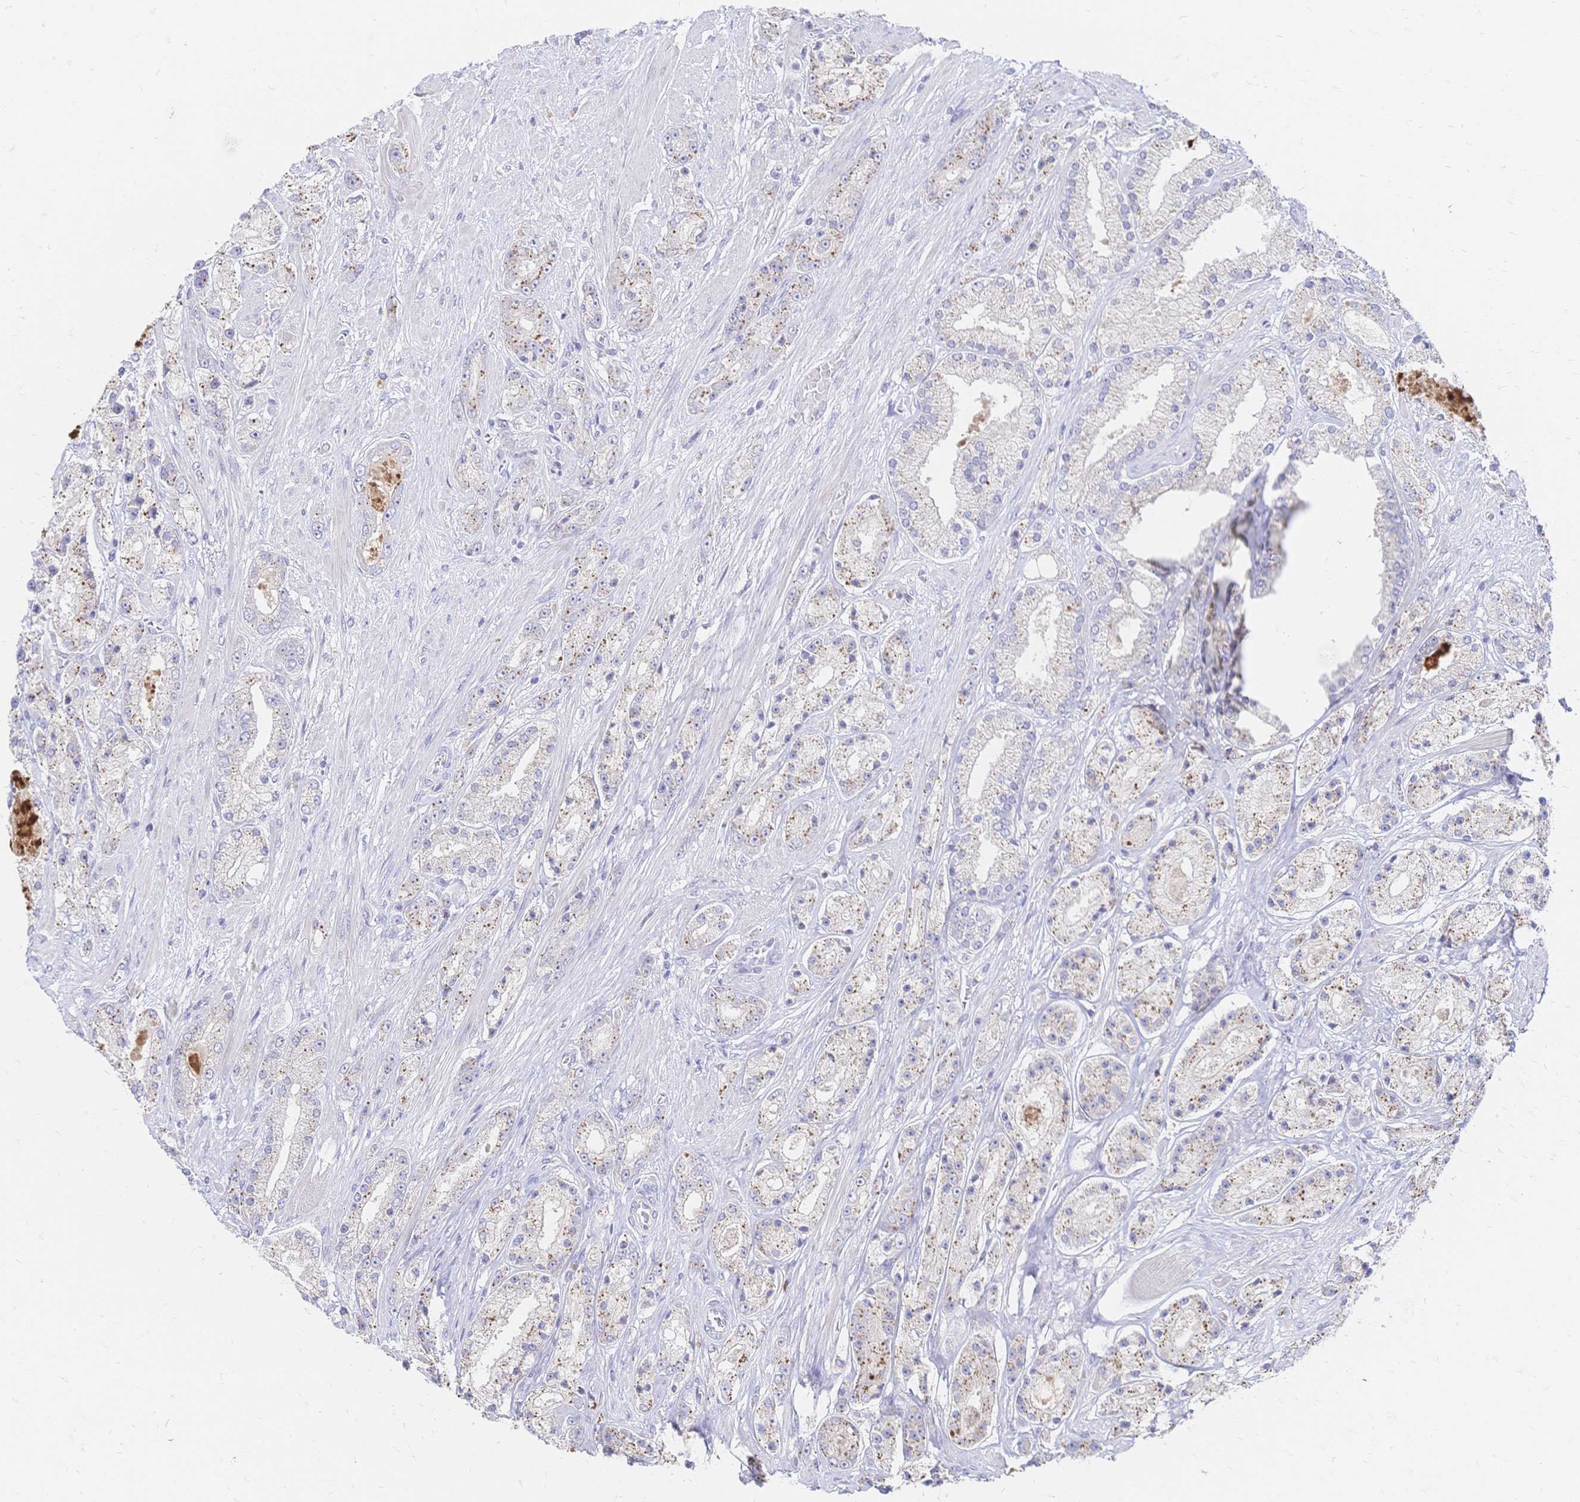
{"staining": {"intensity": "weak", "quantity": "25%-75%", "location": "cytoplasmic/membranous"}, "tissue": "prostate cancer", "cell_type": "Tumor cells", "image_type": "cancer", "snomed": [{"axis": "morphology", "description": "Adenocarcinoma, High grade"}, {"axis": "topography", "description": "Prostate"}], "caption": "High-power microscopy captured an immunohistochemistry (IHC) histopathology image of adenocarcinoma (high-grade) (prostate), revealing weak cytoplasmic/membranous expression in approximately 25%-75% of tumor cells. (DAB IHC with brightfield microscopy, high magnification).", "gene": "VWC2L", "patient": {"sex": "male", "age": 67}}